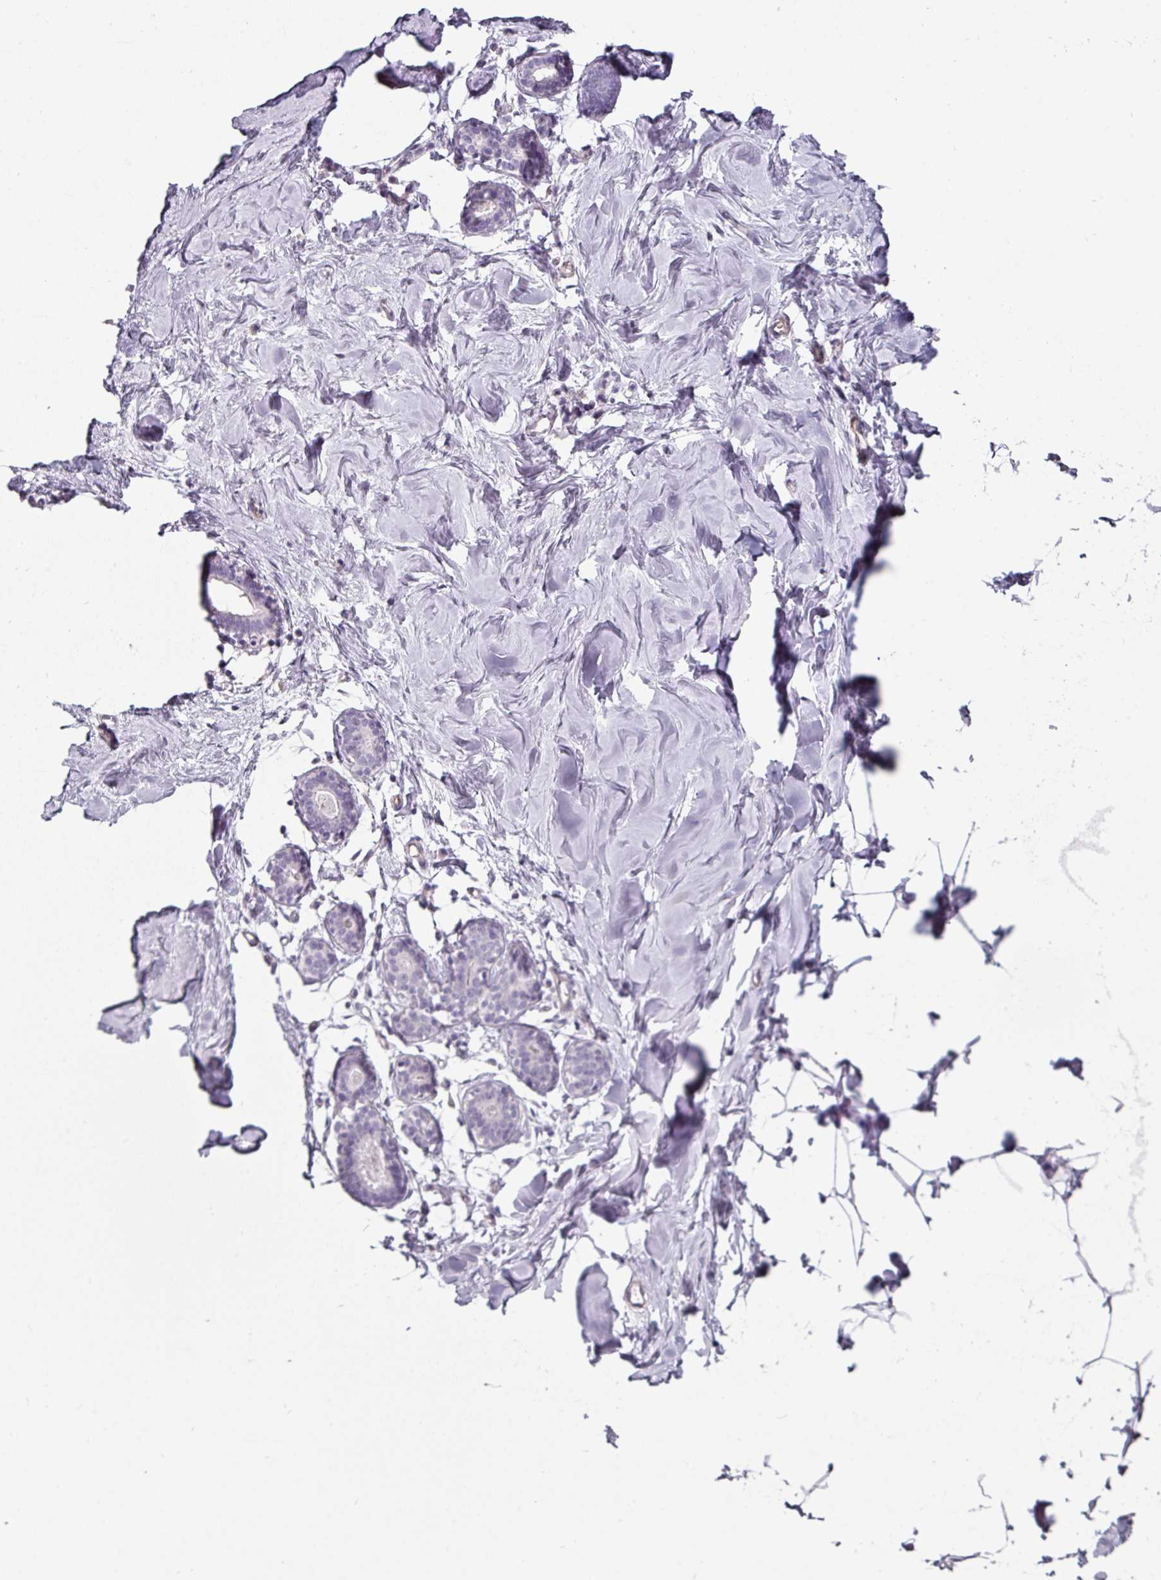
{"staining": {"intensity": "negative", "quantity": "none", "location": "none"}, "tissue": "breast", "cell_type": "Adipocytes", "image_type": "normal", "snomed": [{"axis": "morphology", "description": "Normal tissue, NOS"}, {"axis": "topography", "description": "Breast"}], "caption": "The image reveals no staining of adipocytes in normal breast. (DAB (3,3'-diaminobenzidine) immunohistochemistry with hematoxylin counter stain).", "gene": "EYA3", "patient": {"sex": "female", "age": 23}}